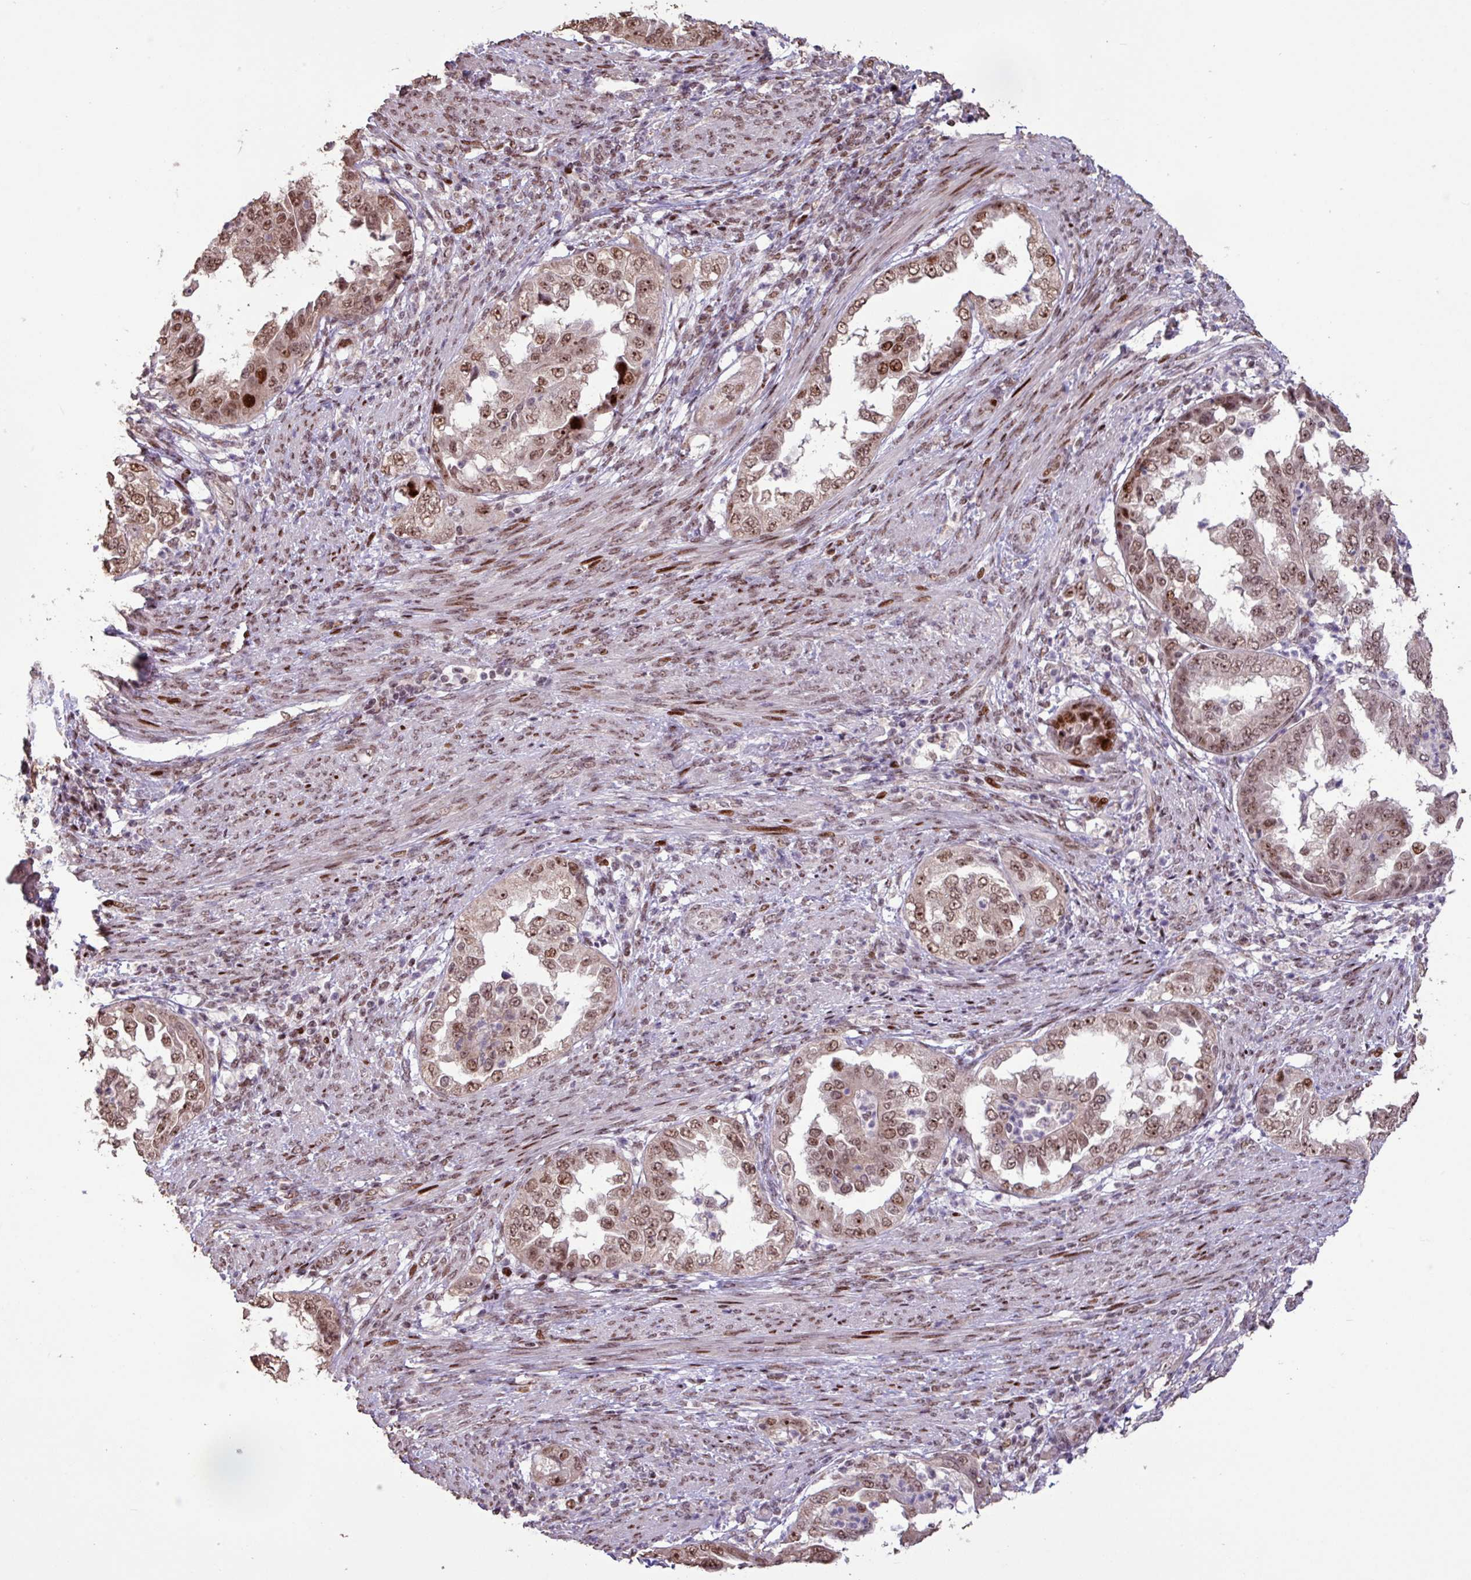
{"staining": {"intensity": "moderate", "quantity": ">75%", "location": "nuclear"}, "tissue": "endometrial cancer", "cell_type": "Tumor cells", "image_type": "cancer", "snomed": [{"axis": "morphology", "description": "Adenocarcinoma, NOS"}, {"axis": "topography", "description": "Endometrium"}], "caption": "There is medium levels of moderate nuclear positivity in tumor cells of endometrial cancer, as demonstrated by immunohistochemical staining (brown color).", "gene": "ZNF709", "patient": {"sex": "female", "age": 85}}